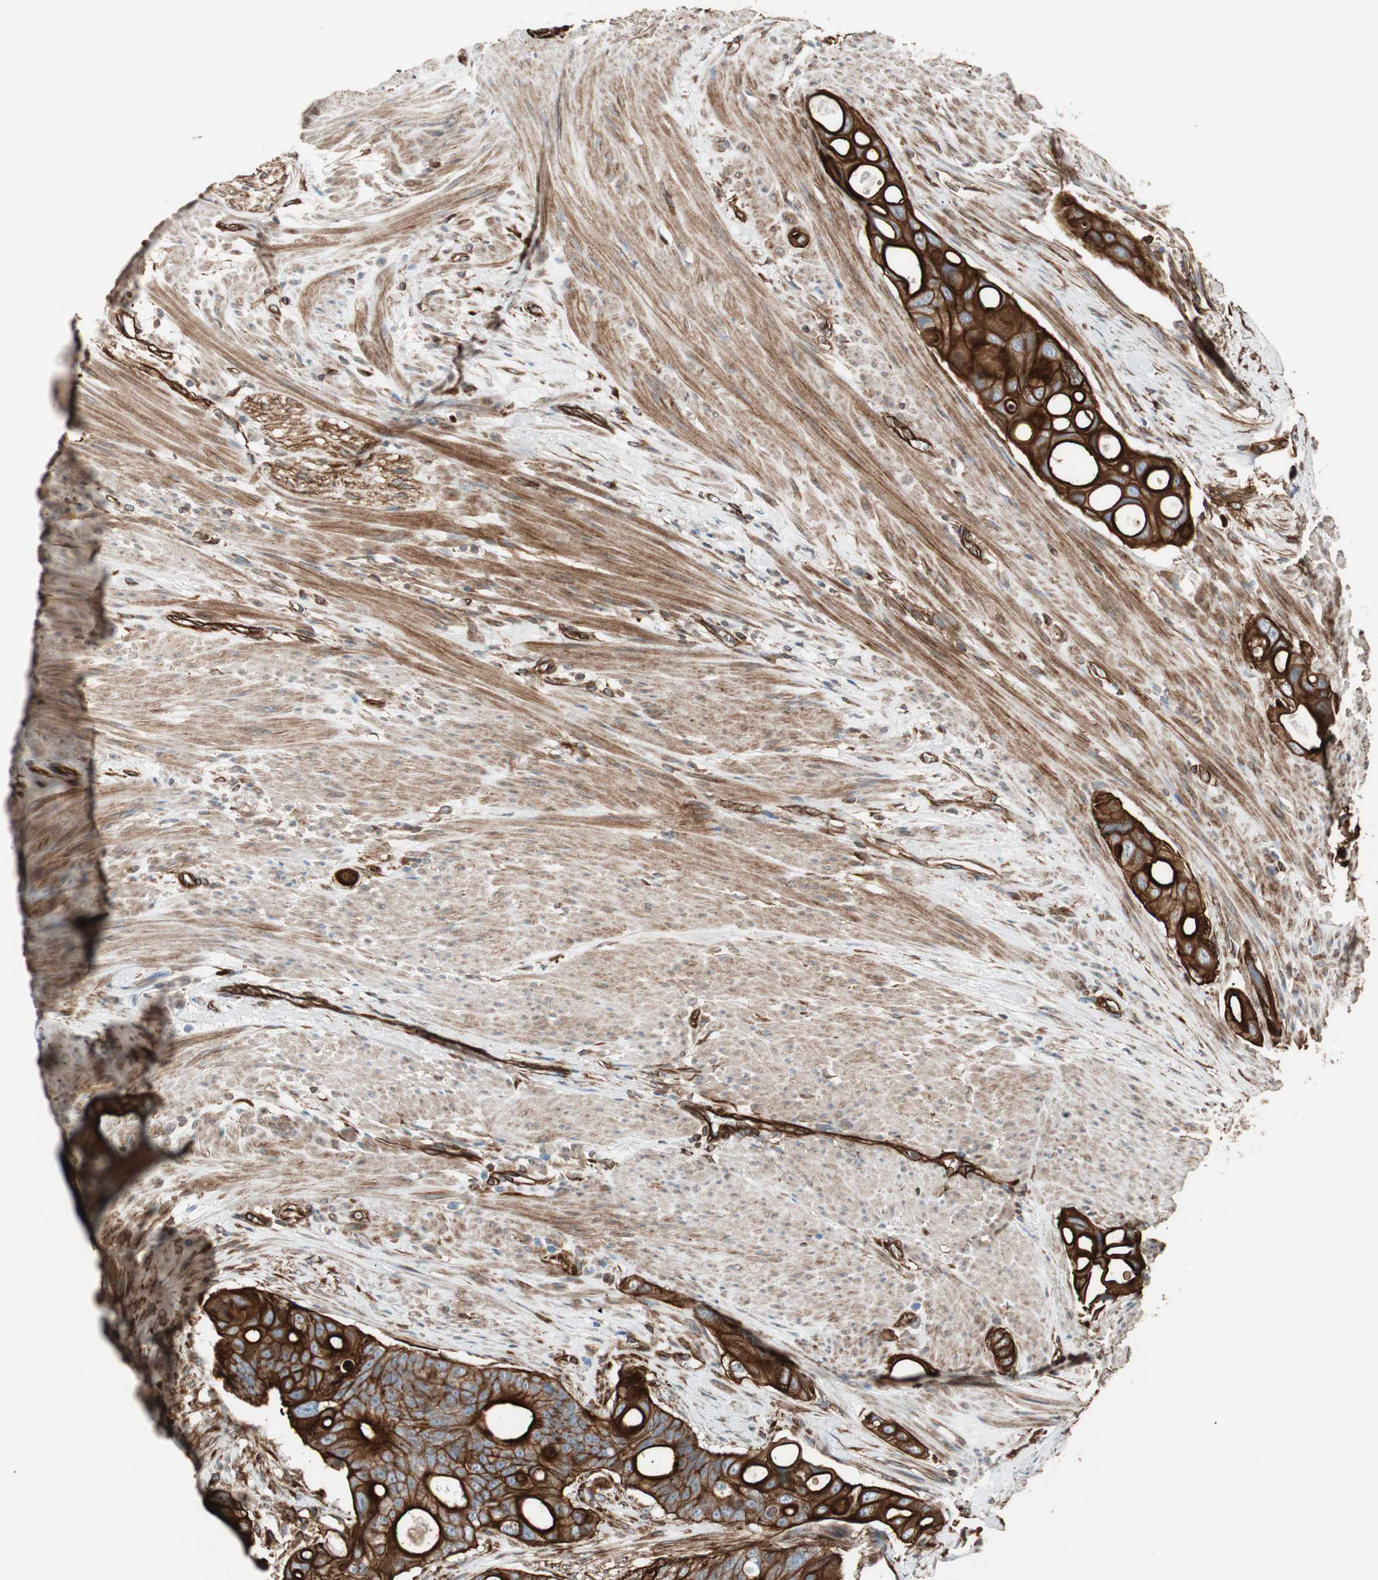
{"staining": {"intensity": "strong", "quantity": ">75%", "location": "cytoplasmic/membranous"}, "tissue": "colorectal cancer", "cell_type": "Tumor cells", "image_type": "cancer", "snomed": [{"axis": "morphology", "description": "Adenocarcinoma, NOS"}, {"axis": "topography", "description": "Colon"}], "caption": "Protein analysis of colorectal cancer tissue reveals strong cytoplasmic/membranous staining in approximately >75% of tumor cells. (Stains: DAB (3,3'-diaminobenzidine) in brown, nuclei in blue, Microscopy: brightfield microscopy at high magnification).", "gene": "TCTA", "patient": {"sex": "female", "age": 57}}